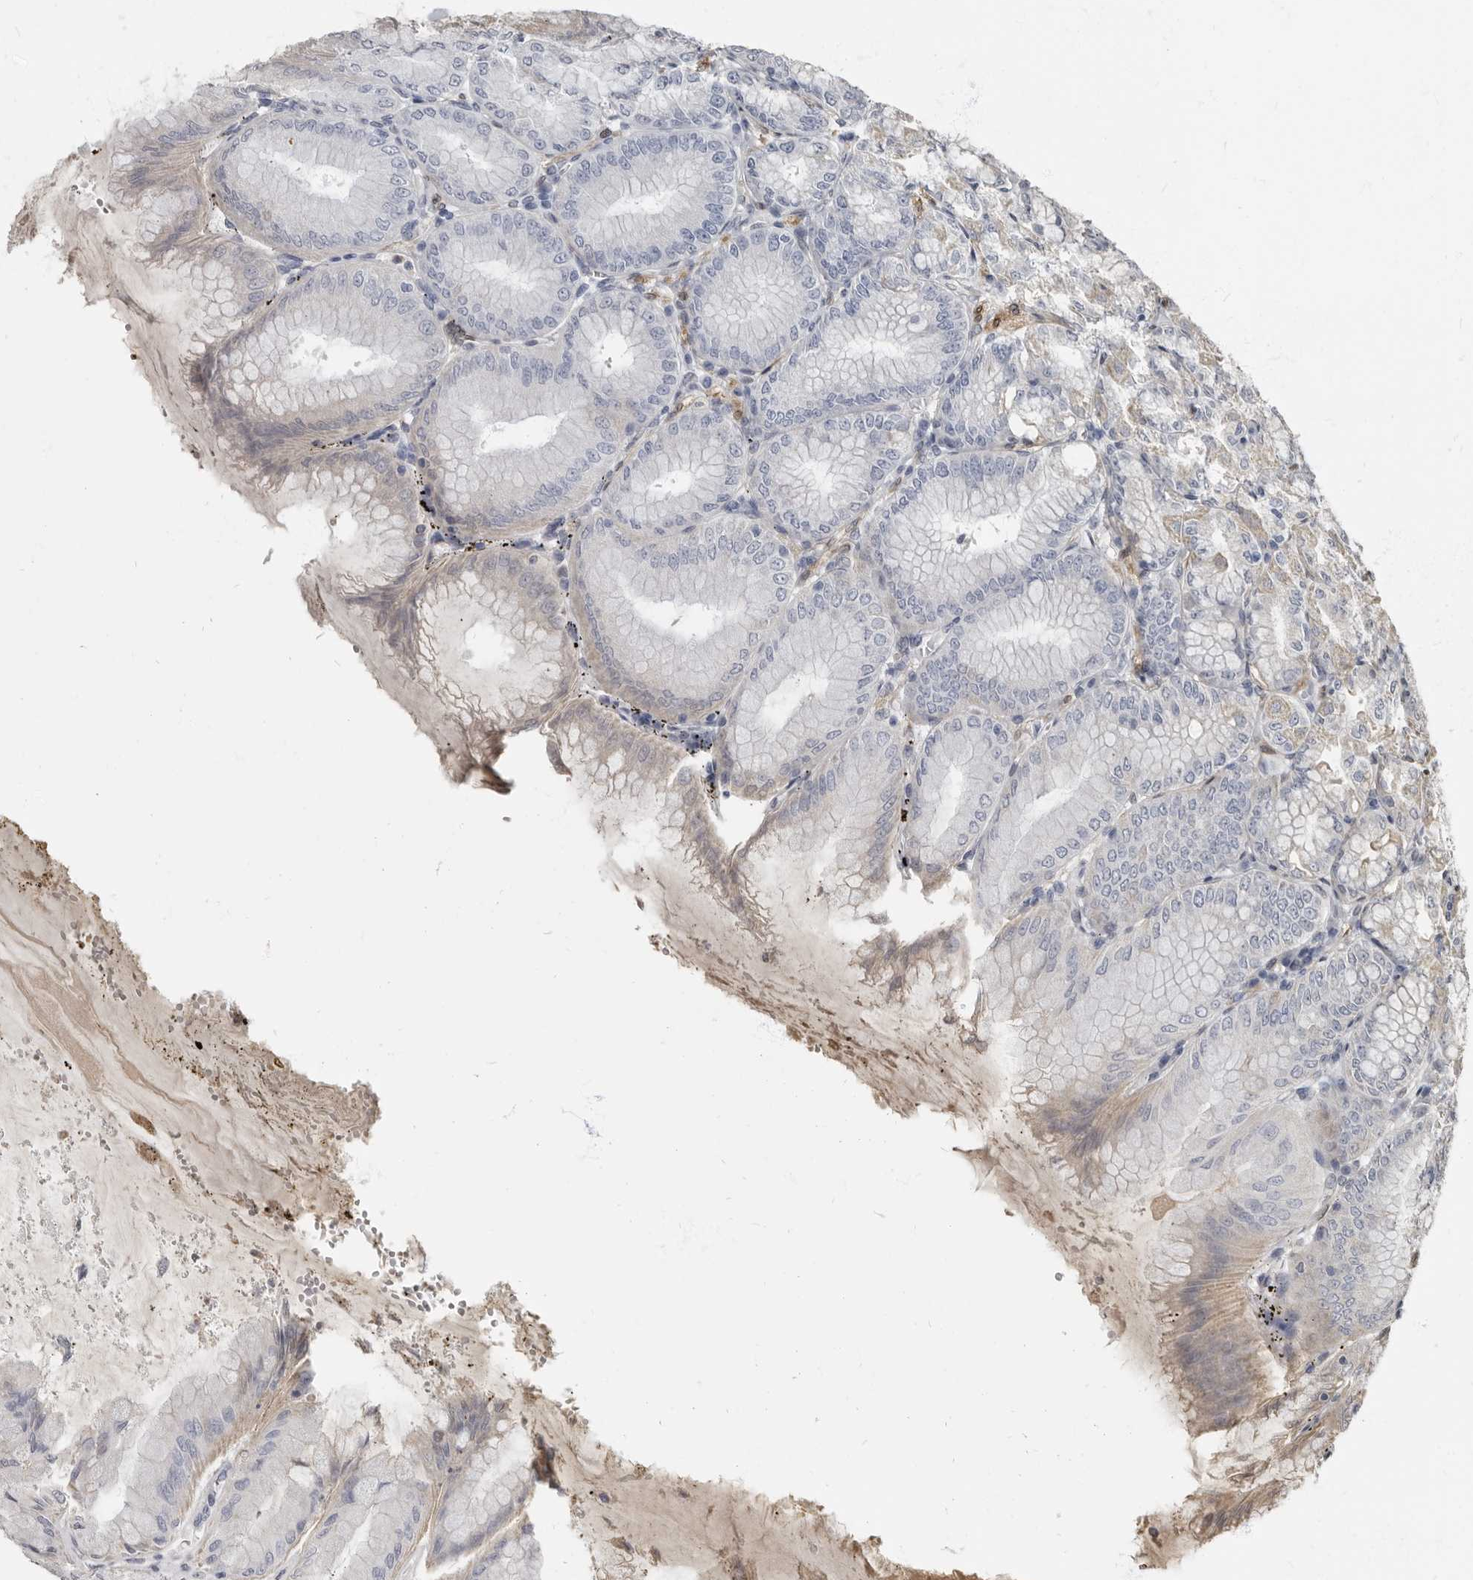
{"staining": {"intensity": "moderate", "quantity": "<25%", "location": "cytoplasmic/membranous"}, "tissue": "stomach", "cell_type": "Glandular cells", "image_type": "normal", "snomed": [{"axis": "morphology", "description": "Normal tissue, NOS"}, {"axis": "topography", "description": "Stomach, lower"}], "caption": "IHC of benign stomach reveals low levels of moderate cytoplasmic/membranous positivity in approximately <25% of glandular cells.", "gene": "MRGPRF", "patient": {"sex": "male", "age": 71}}